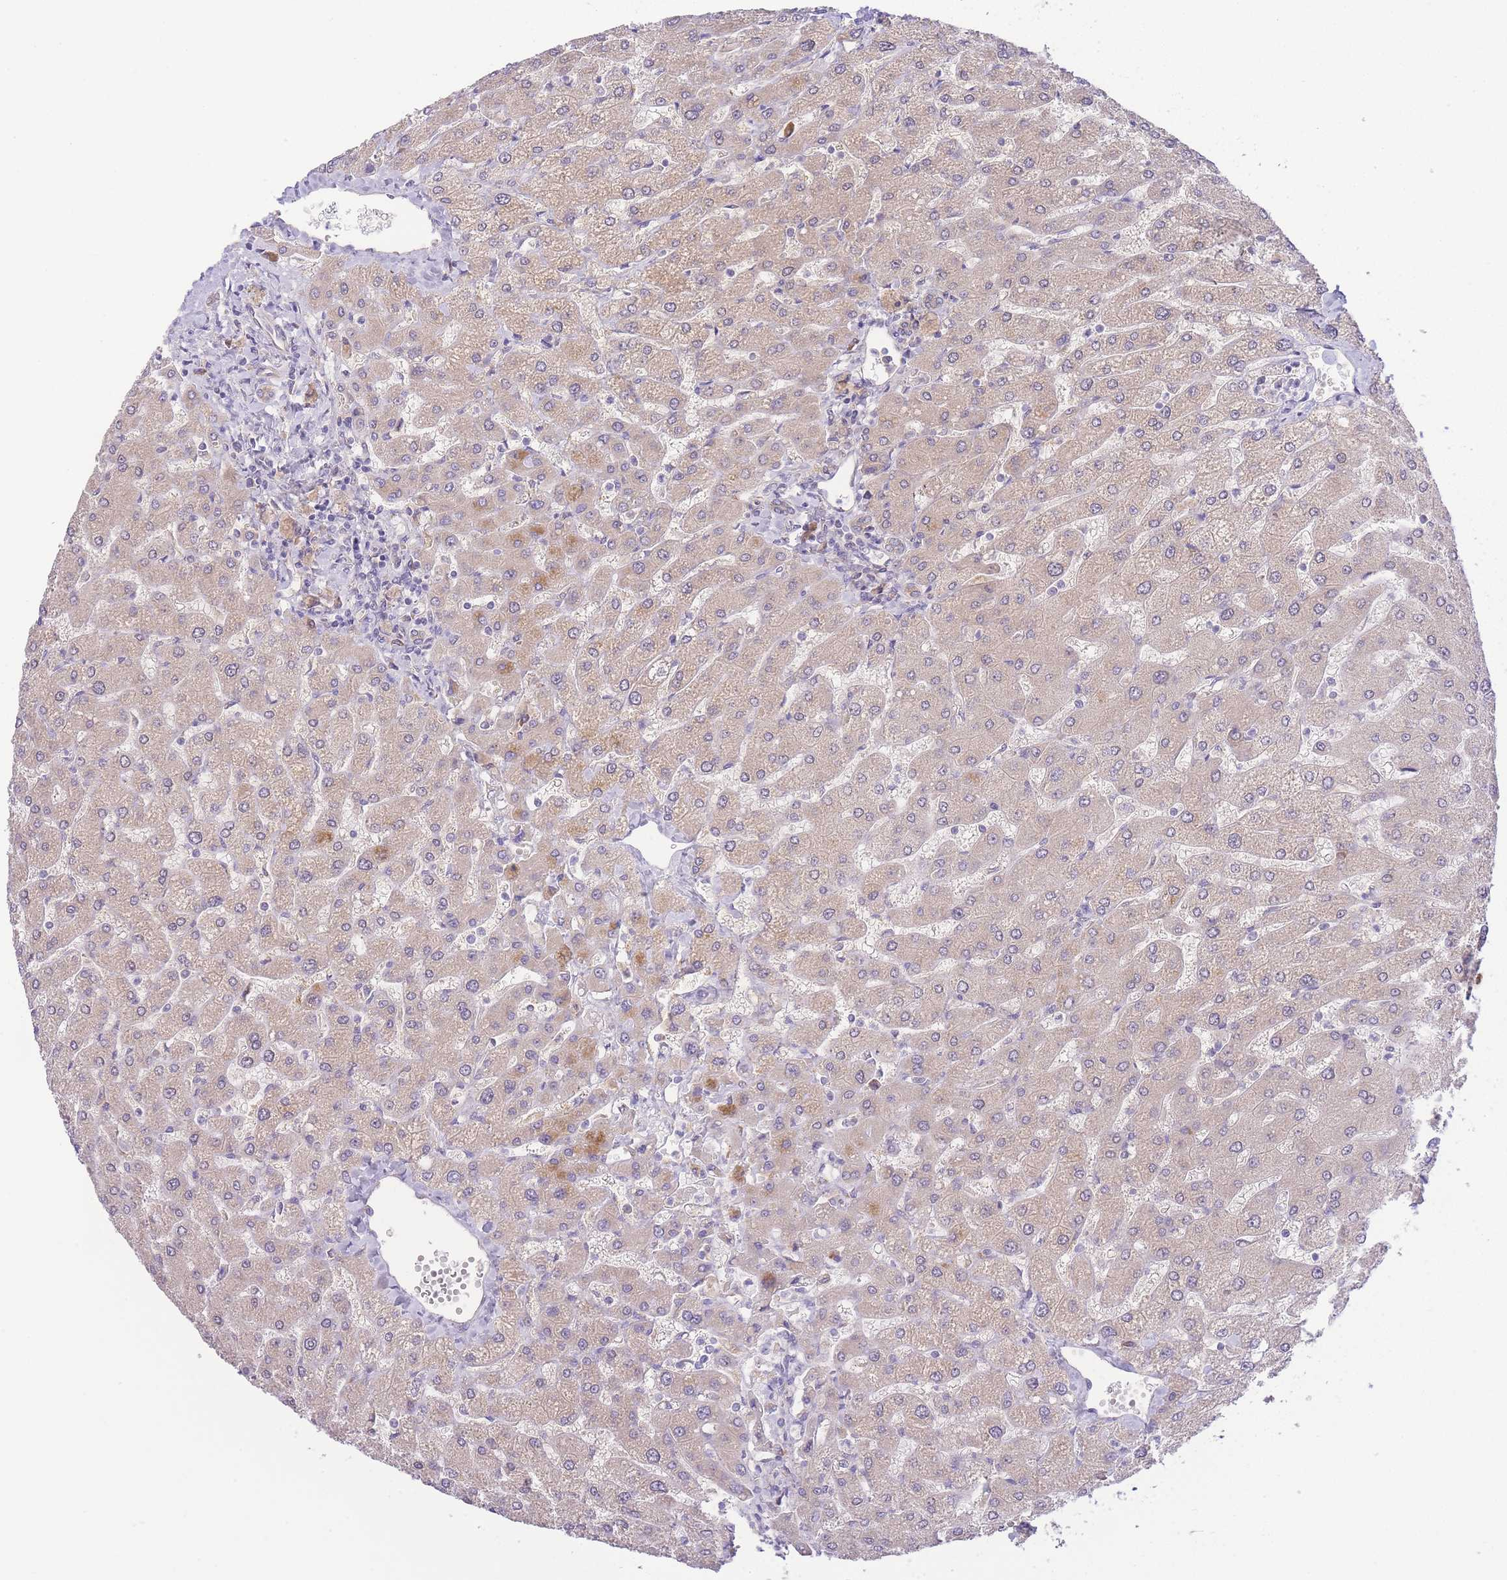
{"staining": {"intensity": "weak", "quantity": "<25%", "location": "cytoplasmic/membranous"}, "tissue": "liver", "cell_type": "Cholangiocytes", "image_type": "normal", "snomed": [{"axis": "morphology", "description": "Normal tissue, NOS"}, {"axis": "topography", "description": "Liver"}], "caption": "The image reveals no staining of cholangiocytes in unremarkable liver. (Brightfield microscopy of DAB (3,3'-diaminobenzidine) immunohistochemistry at high magnification).", "gene": "BEX1", "patient": {"sex": "male", "age": 55}}